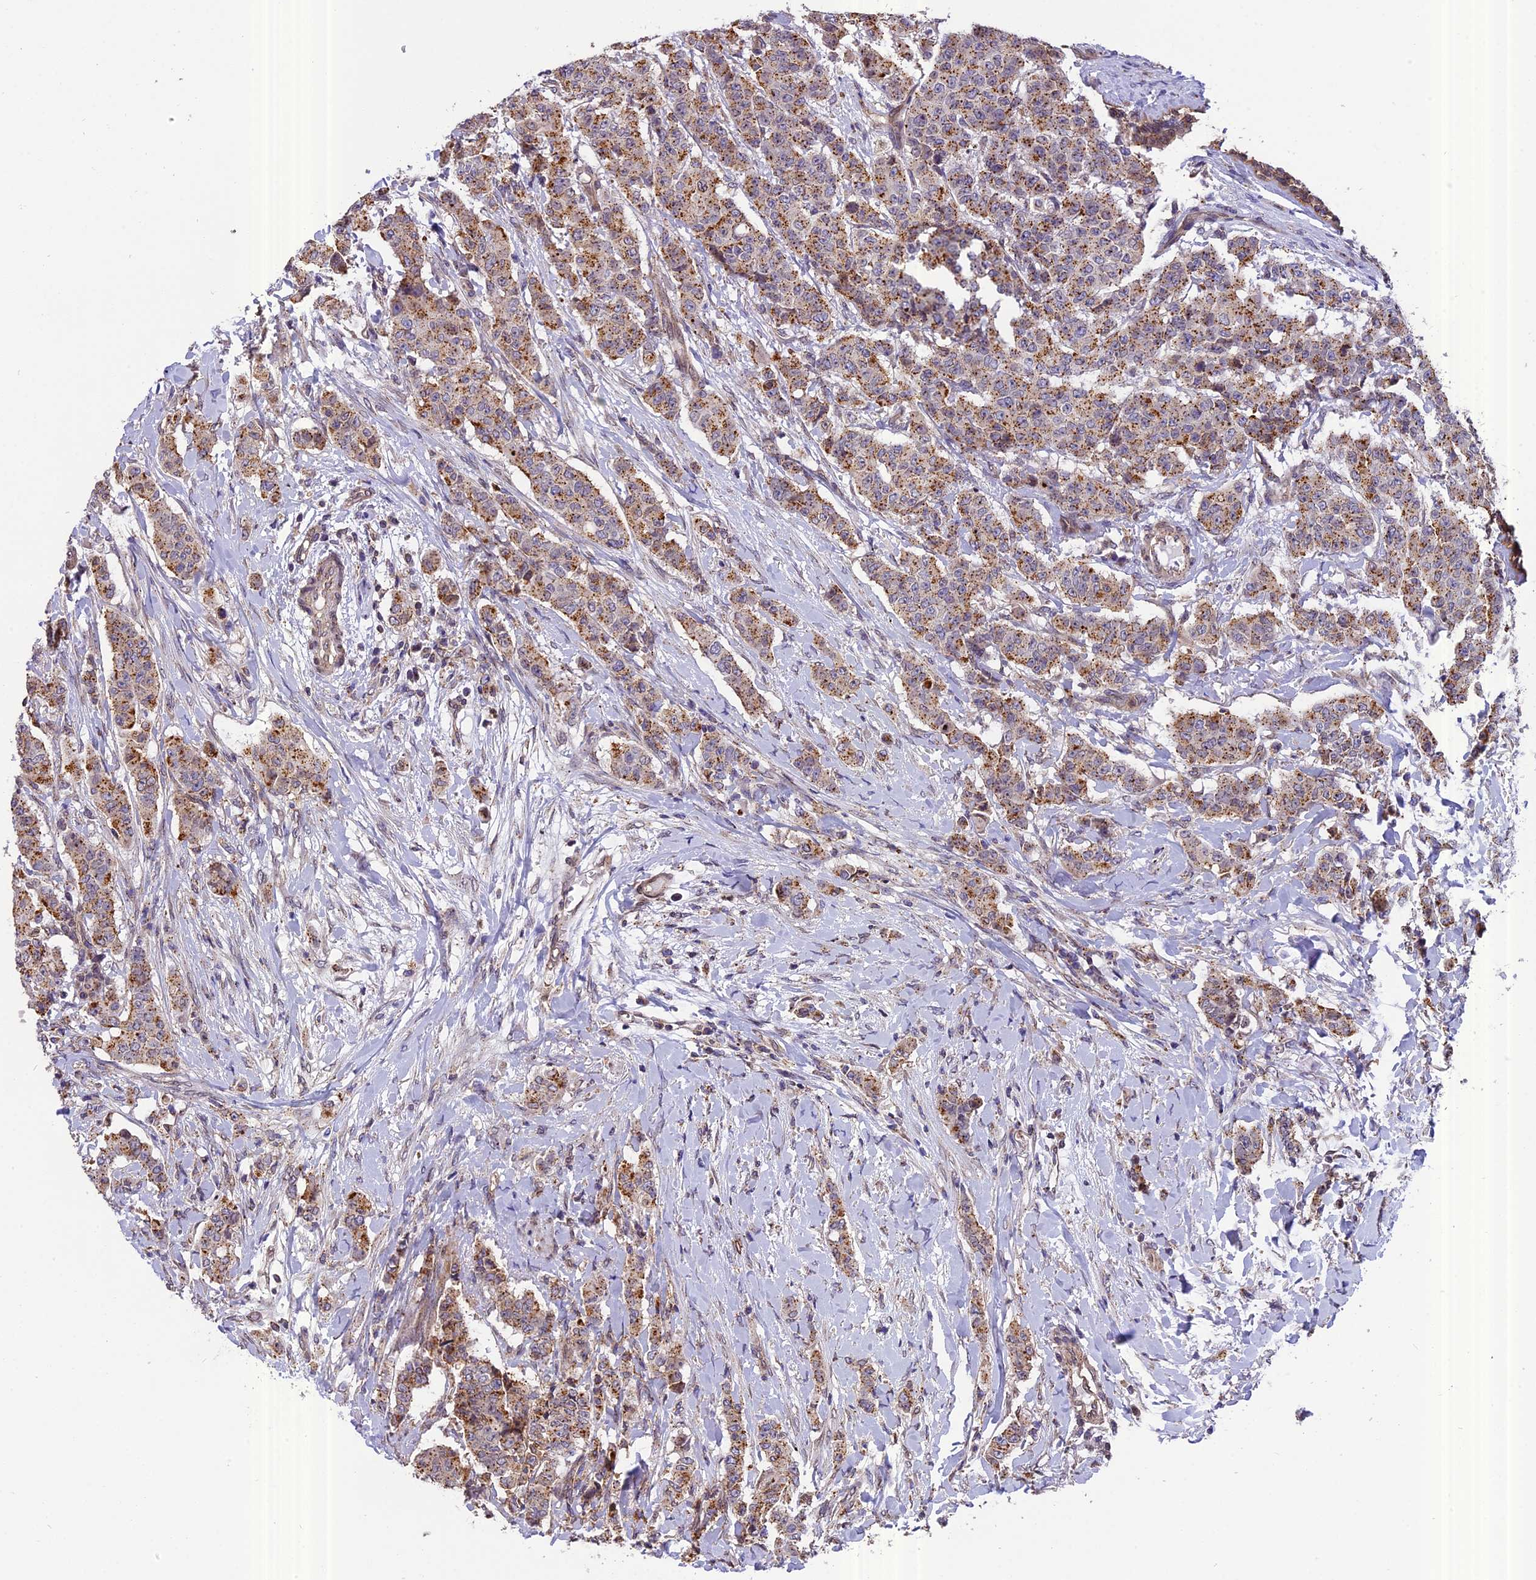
{"staining": {"intensity": "moderate", "quantity": ">75%", "location": "cytoplasmic/membranous"}, "tissue": "breast cancer", "cell_type": "Tumor cells", "image_type": "cancer", "snomed": [{"axis": "morphology", "description": "Duct carcinoma"}, {"axis": "topography", "description": "Breast"}], "caption": "Protein staining of intraductal carcinoma (breast) tissue displays moderate cytoplasmic/membranous staining in approximately >75% of tumor cells. (DAB (3,3'-diaminobenzidine) = brown stain, brightfield microscopy at high magnification).", "gene": "CHMP2A", "patient": {"sex": "female", "age": 40}}